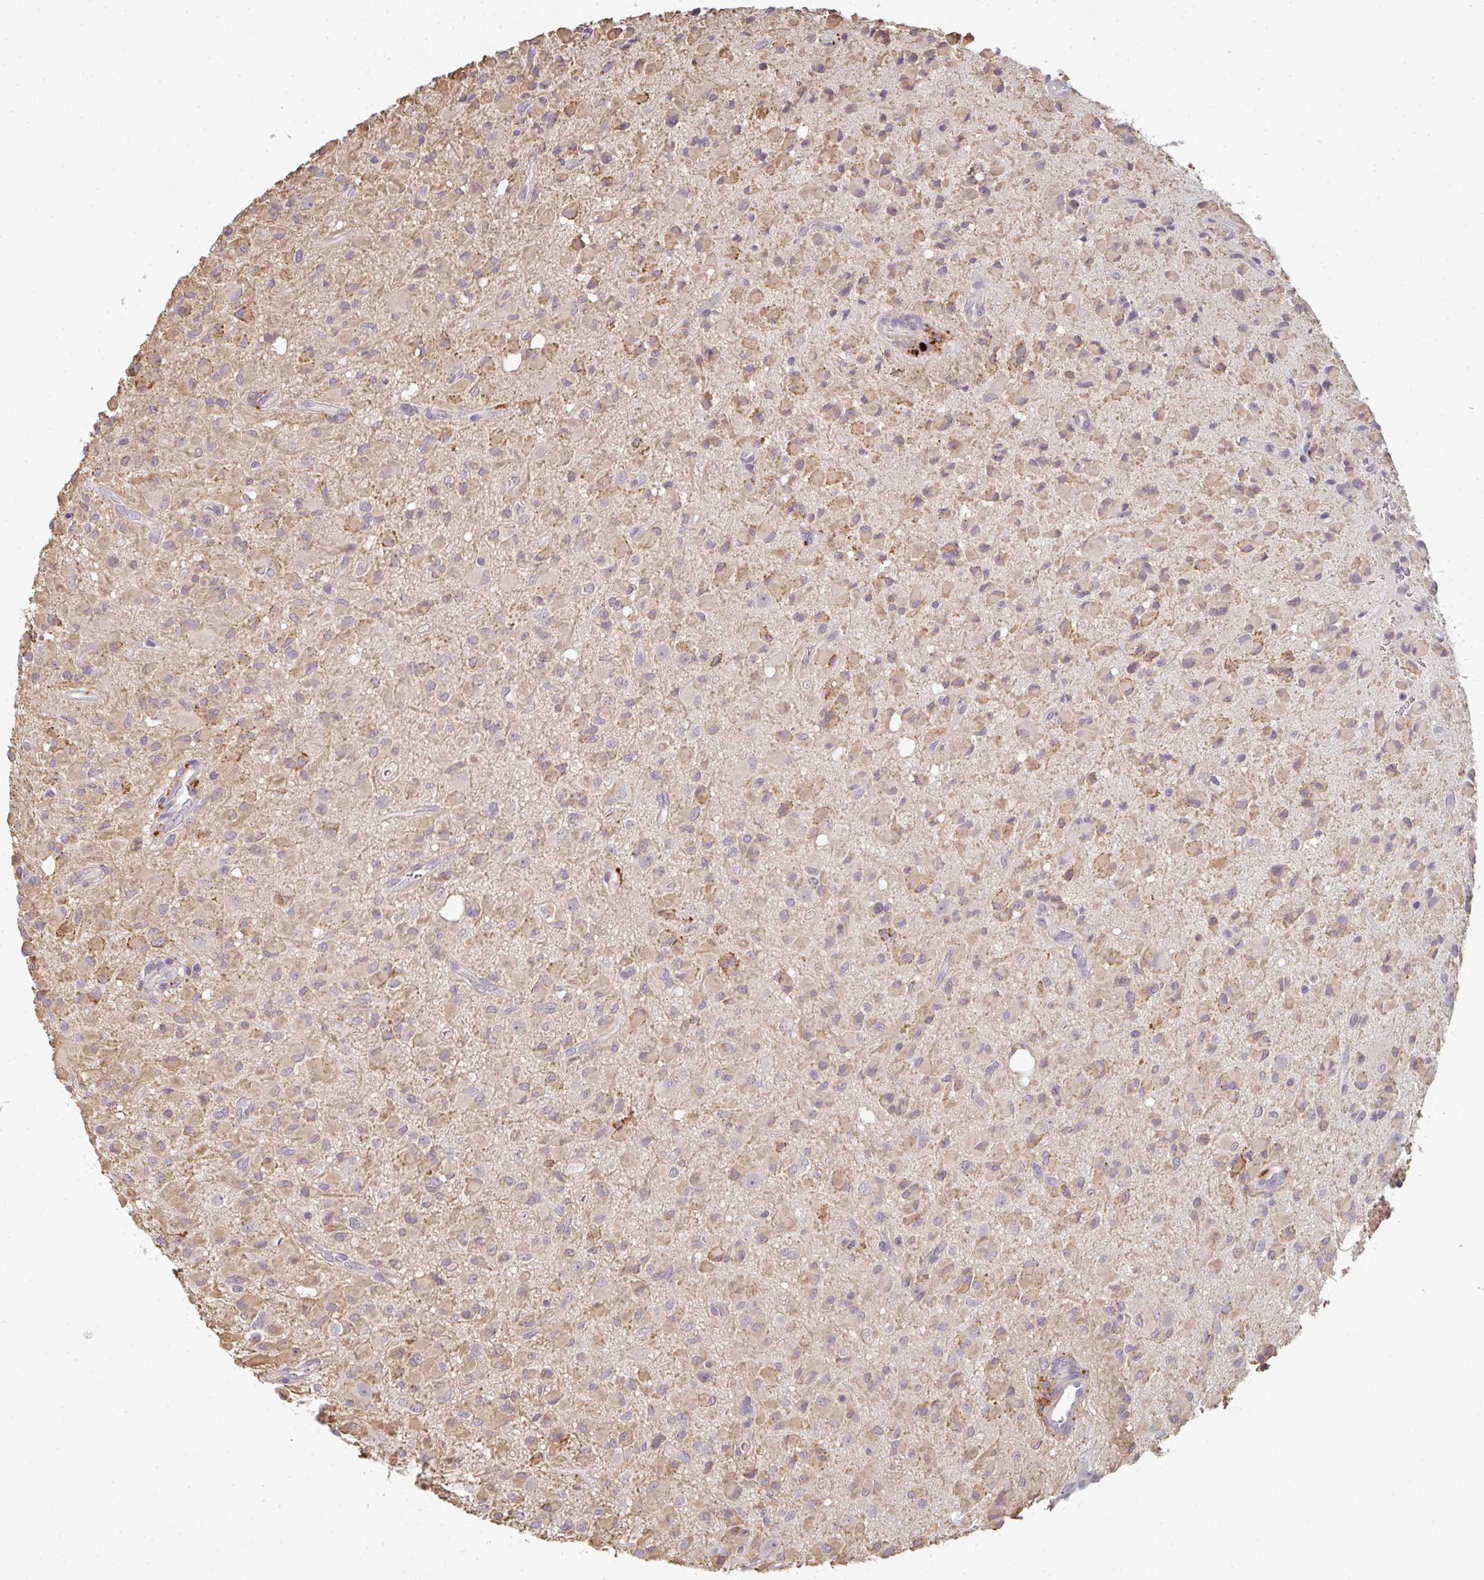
{"staining": {"intensity": "negative", "quantity": "none", "location": "none"}, "tissue": "glioma", "cell_type": "Tumor cells", "image_type": "cancer", "snomed": [{"axis": "morphology", "description": "Glioma, malignant, Low grade"}, {"axis": "topography", "description": "Brain"}], "caption": "Immunohistochemical staining of glioma demonstrates no significant expression in tumor cells.", "gene": "TMEM237", "patient": {"sex": "female", "age": 33}}